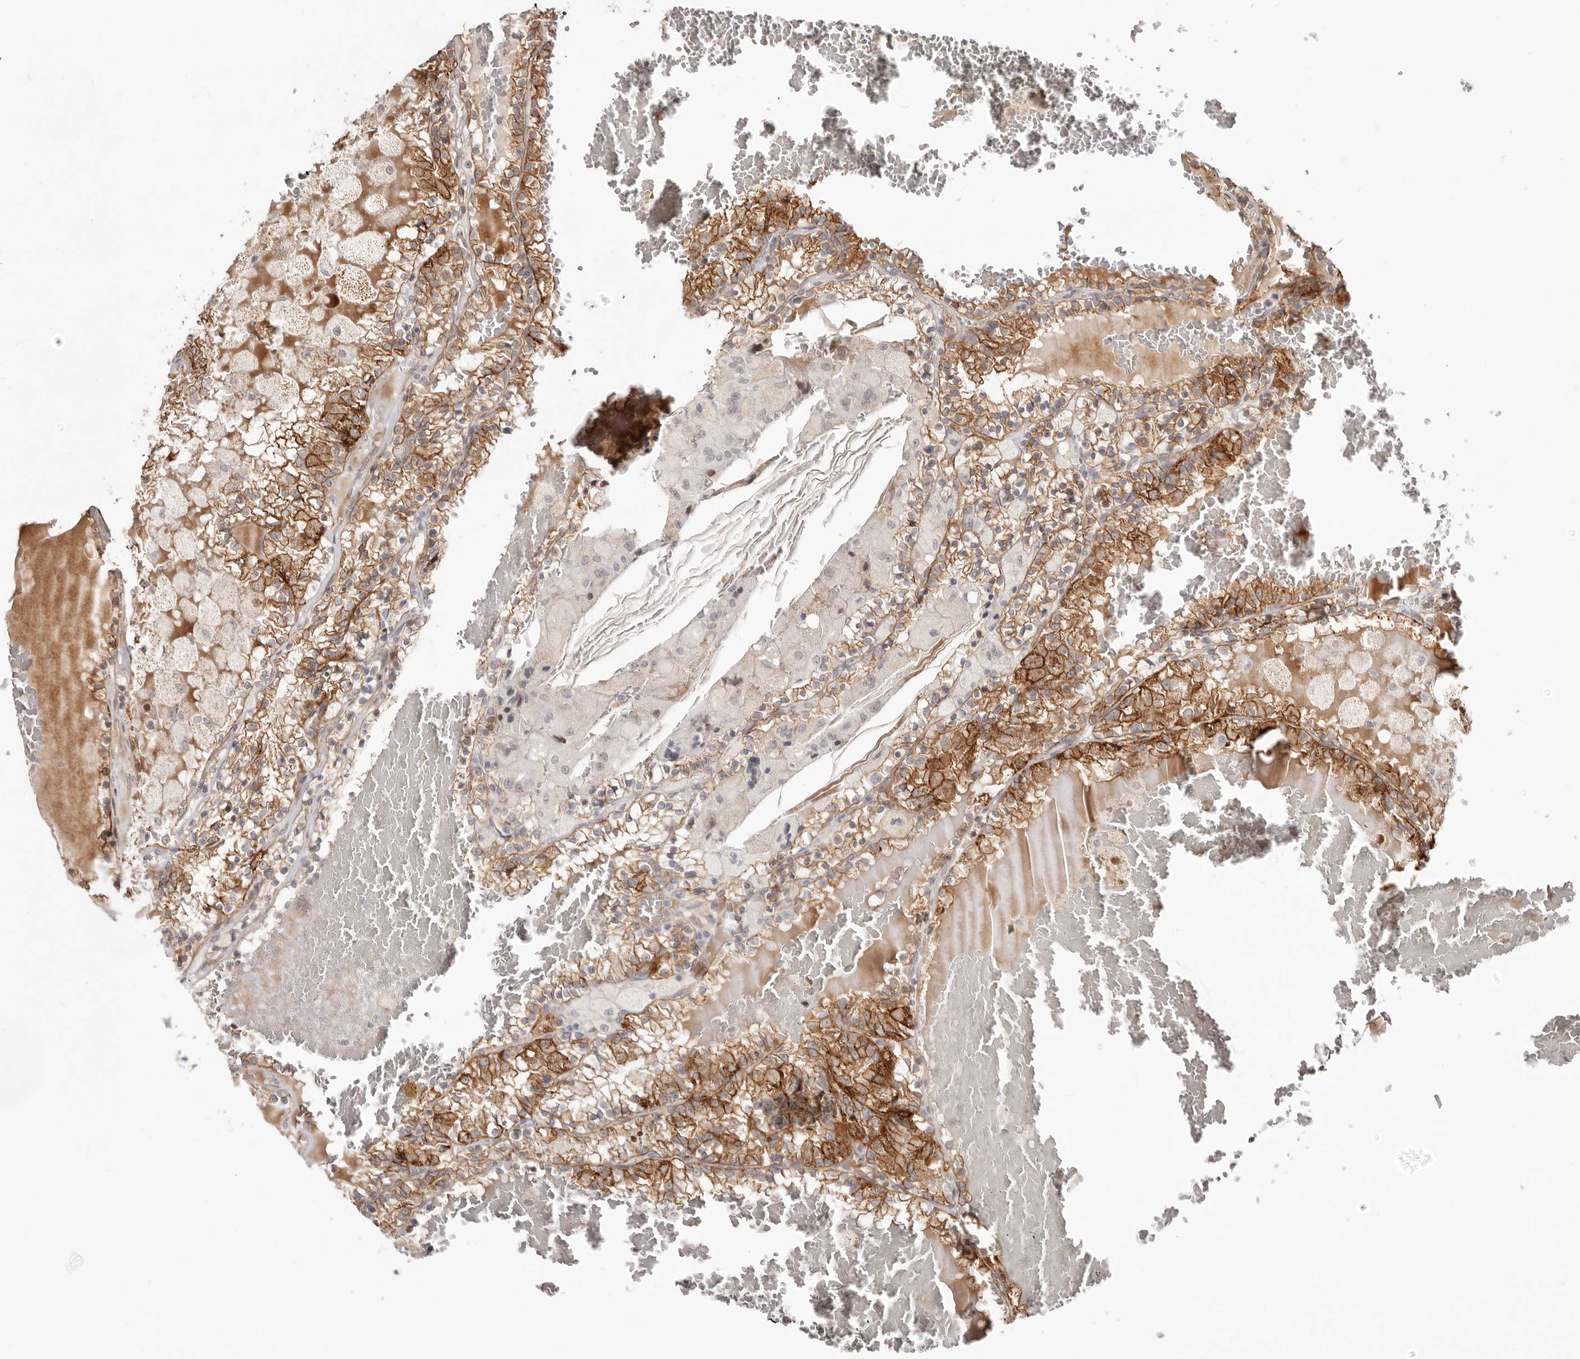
{"staining": {"intensity": "moderate", "quantity": ">75%", "location": "cytoplasmic/membranous"}, "tissue": "renal cancer", "cell_type": "Tumor cells", "image_type": "cancer", "snomed": [{"axis": "morphology", "description": "Adenocarcinoma, NOS"}, {"axis": "topography", "description": "Kidney"}], "caption": "A high-resolution histopathology image shows immunohistochemistry staining of renal adenocarcinoma, which displays moderate cytoplasmic/membranous expression in approximately >75% of tumor cells.", "gene": "SZT2", "patient": {"sex": "female", "age": 56}}